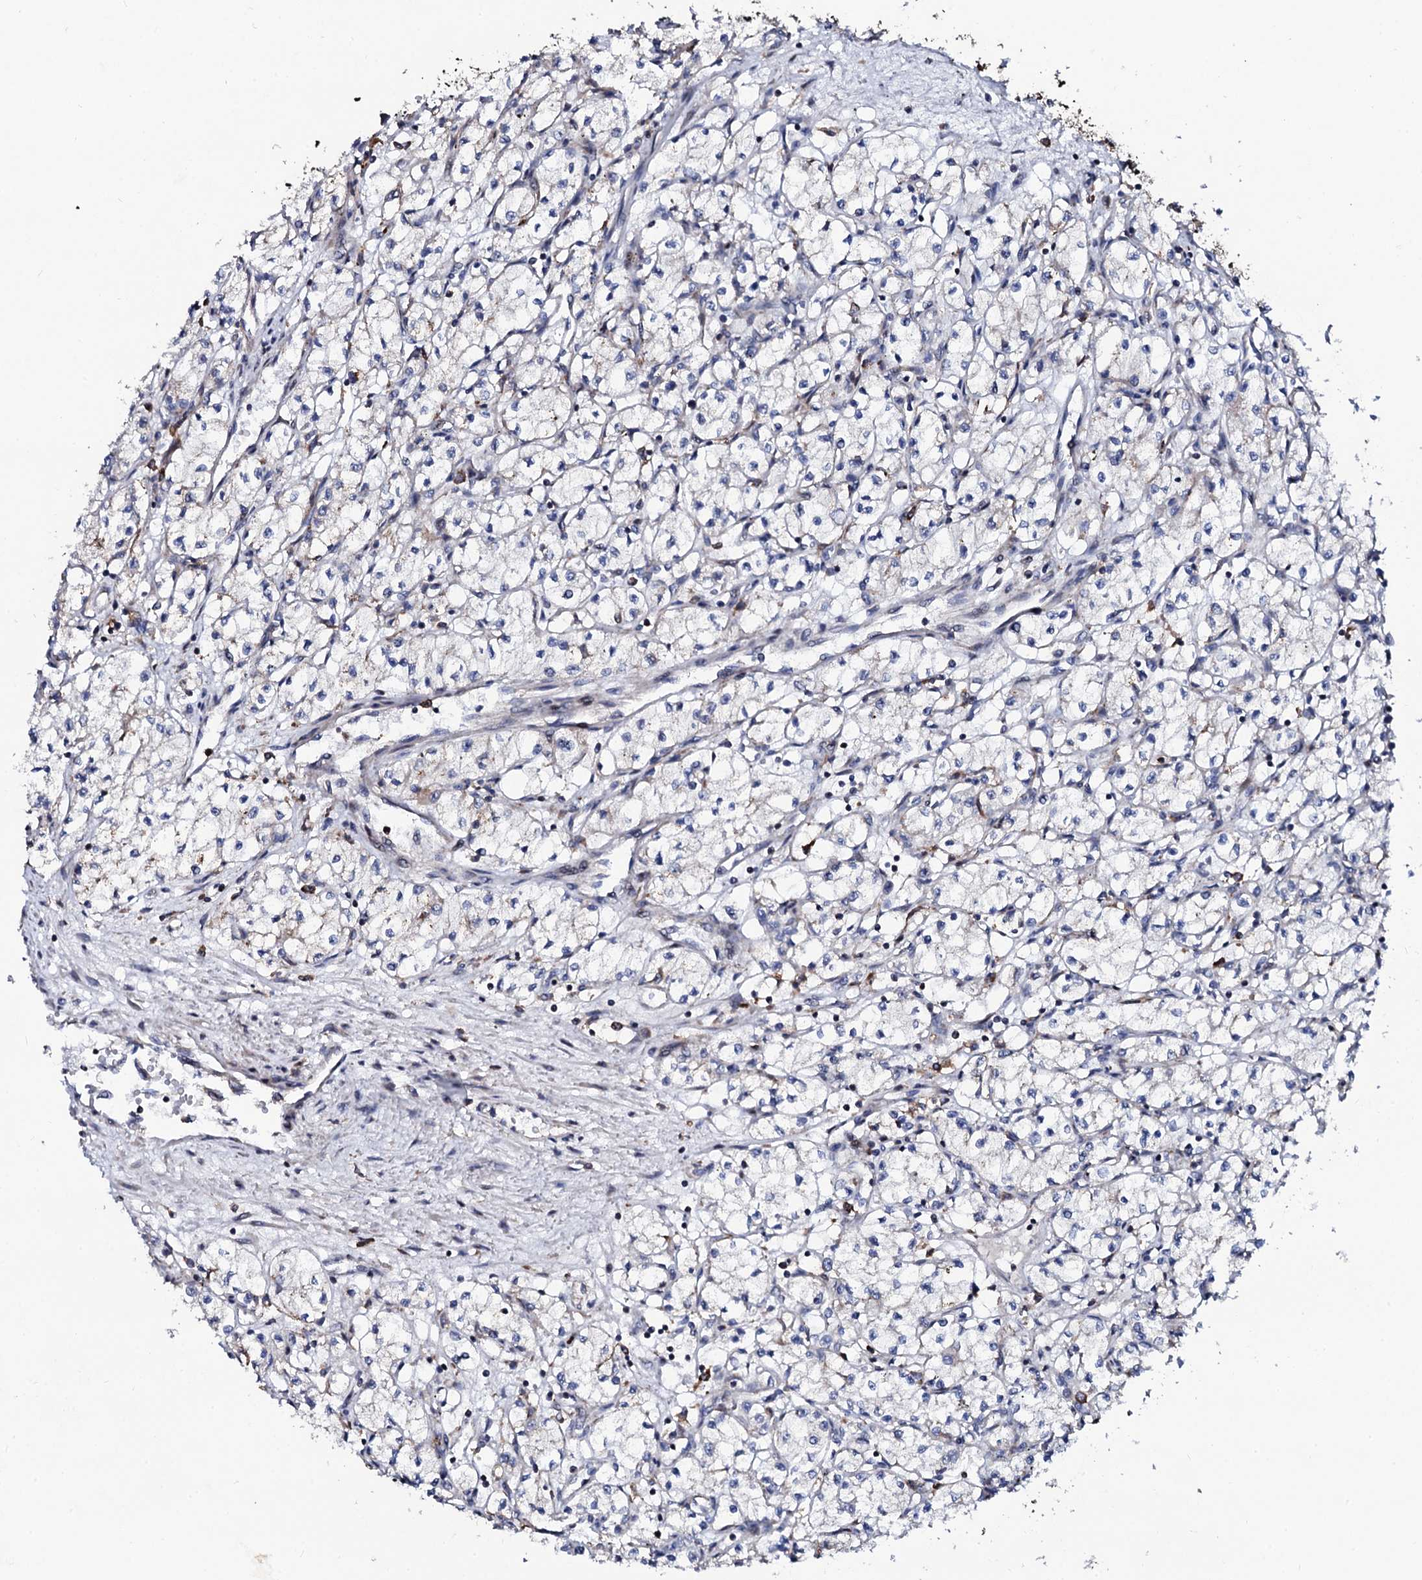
{"staining": {"intensity": "negative", "quantity": "none", "location": "none"}, "tissue": "renal cancer", "cell_type": "Tumor cells", "image_type": "cancer", "snomed": [{"axis": "morphology", "description": "Adenocarcinoma, NOS"}, {"axis": "topography", "description": "Kidney"}], "caption": "A histopathology image of renal cancer stained for a protein displays no brown staining in tumor cells. (DAB immunohistochemistry (IHC), high magnification).", "gene": "TCIRG1", "patient": {"sex": "male", "age": 59}}